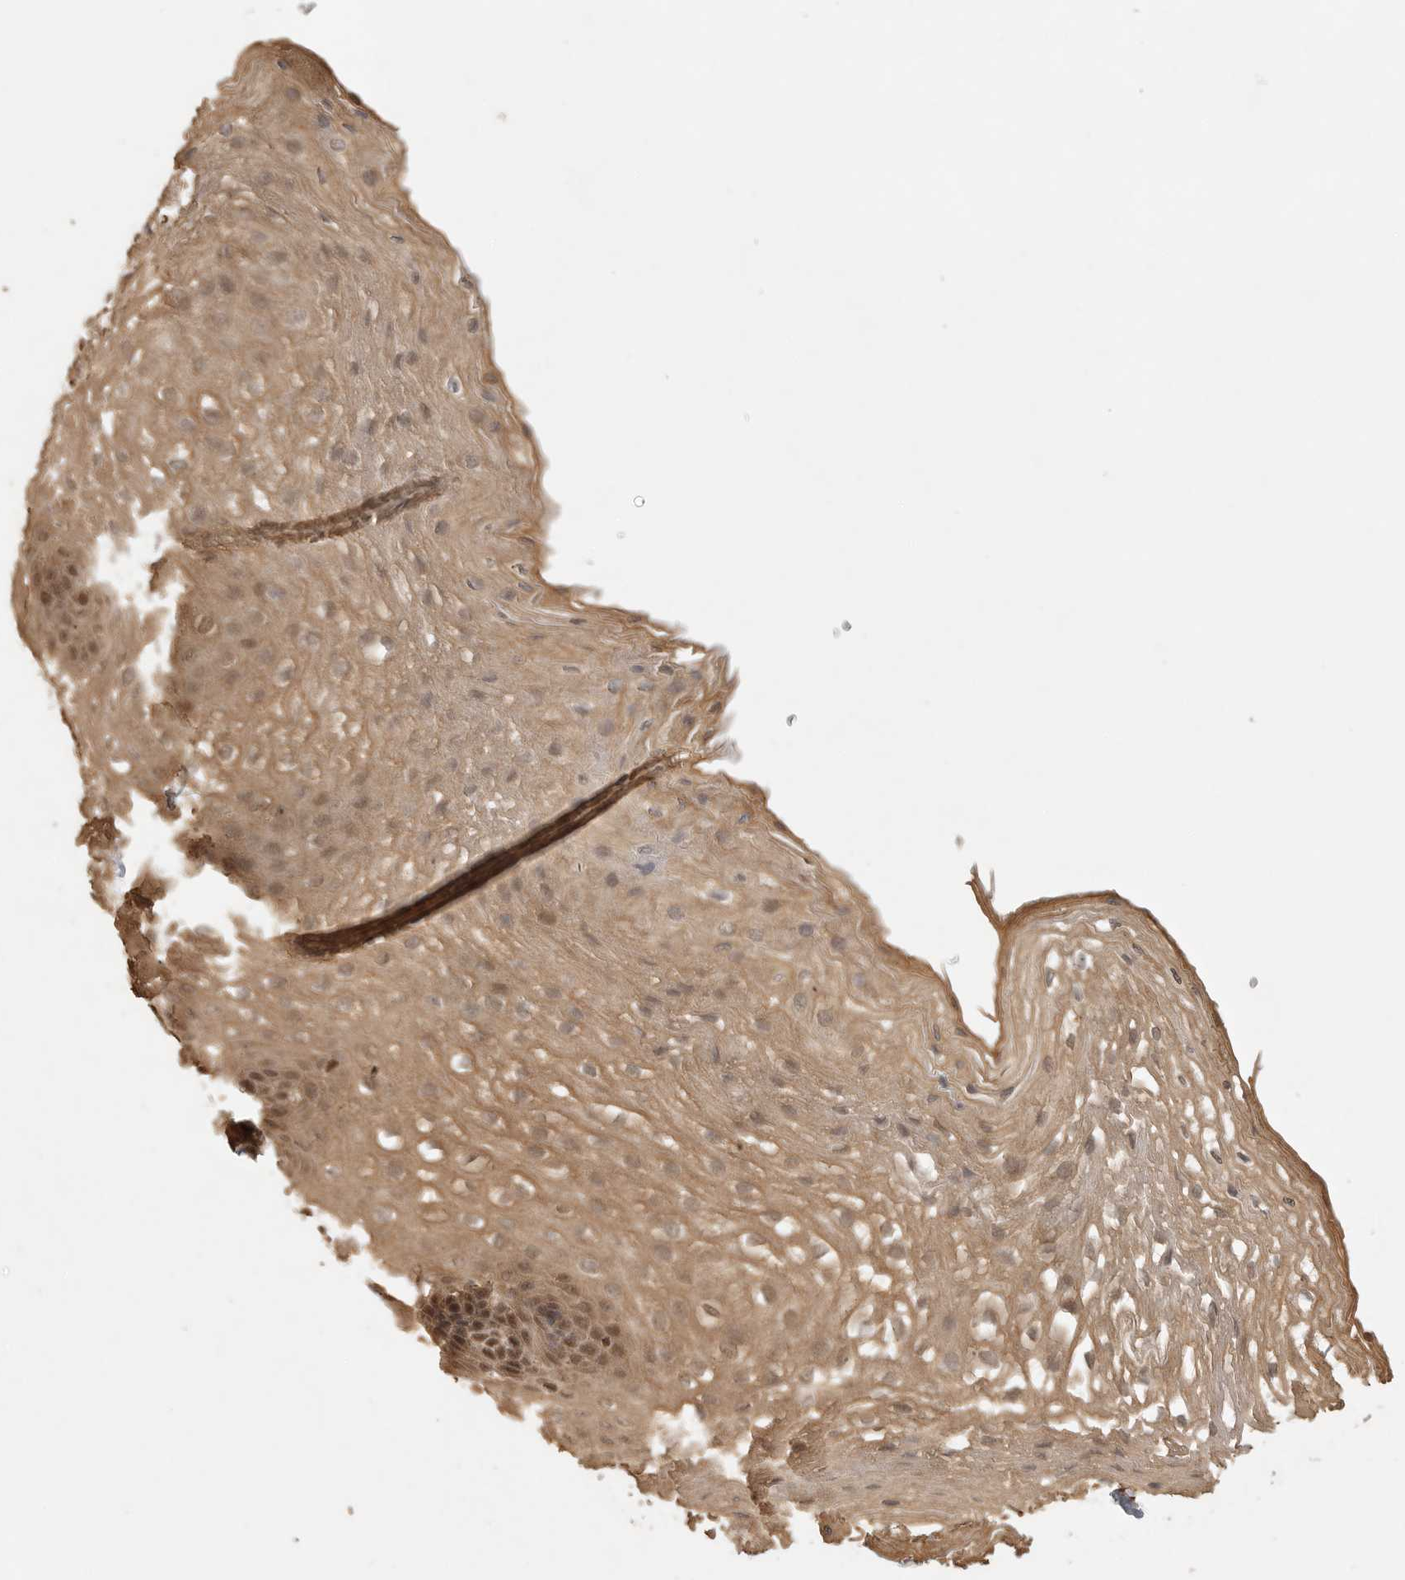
{"staining": {"intensity": "moderate", "quantity": ">75%", "location": "cytoplasmic/membranous,nuclear"}, "tissue": "esophagus", "cell_type": "Squamous epithelial cells", "image_type": "normal", "snomed": [{"axis": "morphology", "description": "Normal tissue, NOS"}, {"axis": "topography", "description": "Esophagus"}], "caption": "Protein staining by immunohistochemistry (IHC) demonstrates moderate cytoplasmic/membranous,nuclear expression in approximately >75% of squamous epithelial cells in benign esophagus. The protein of interest is stained brown, and the nuclei are stained in blue (DAB IHC with brightfield microscopy, high magnification).", "gene": "DFFA", "patient": {"sex": "female", "age": 66}}